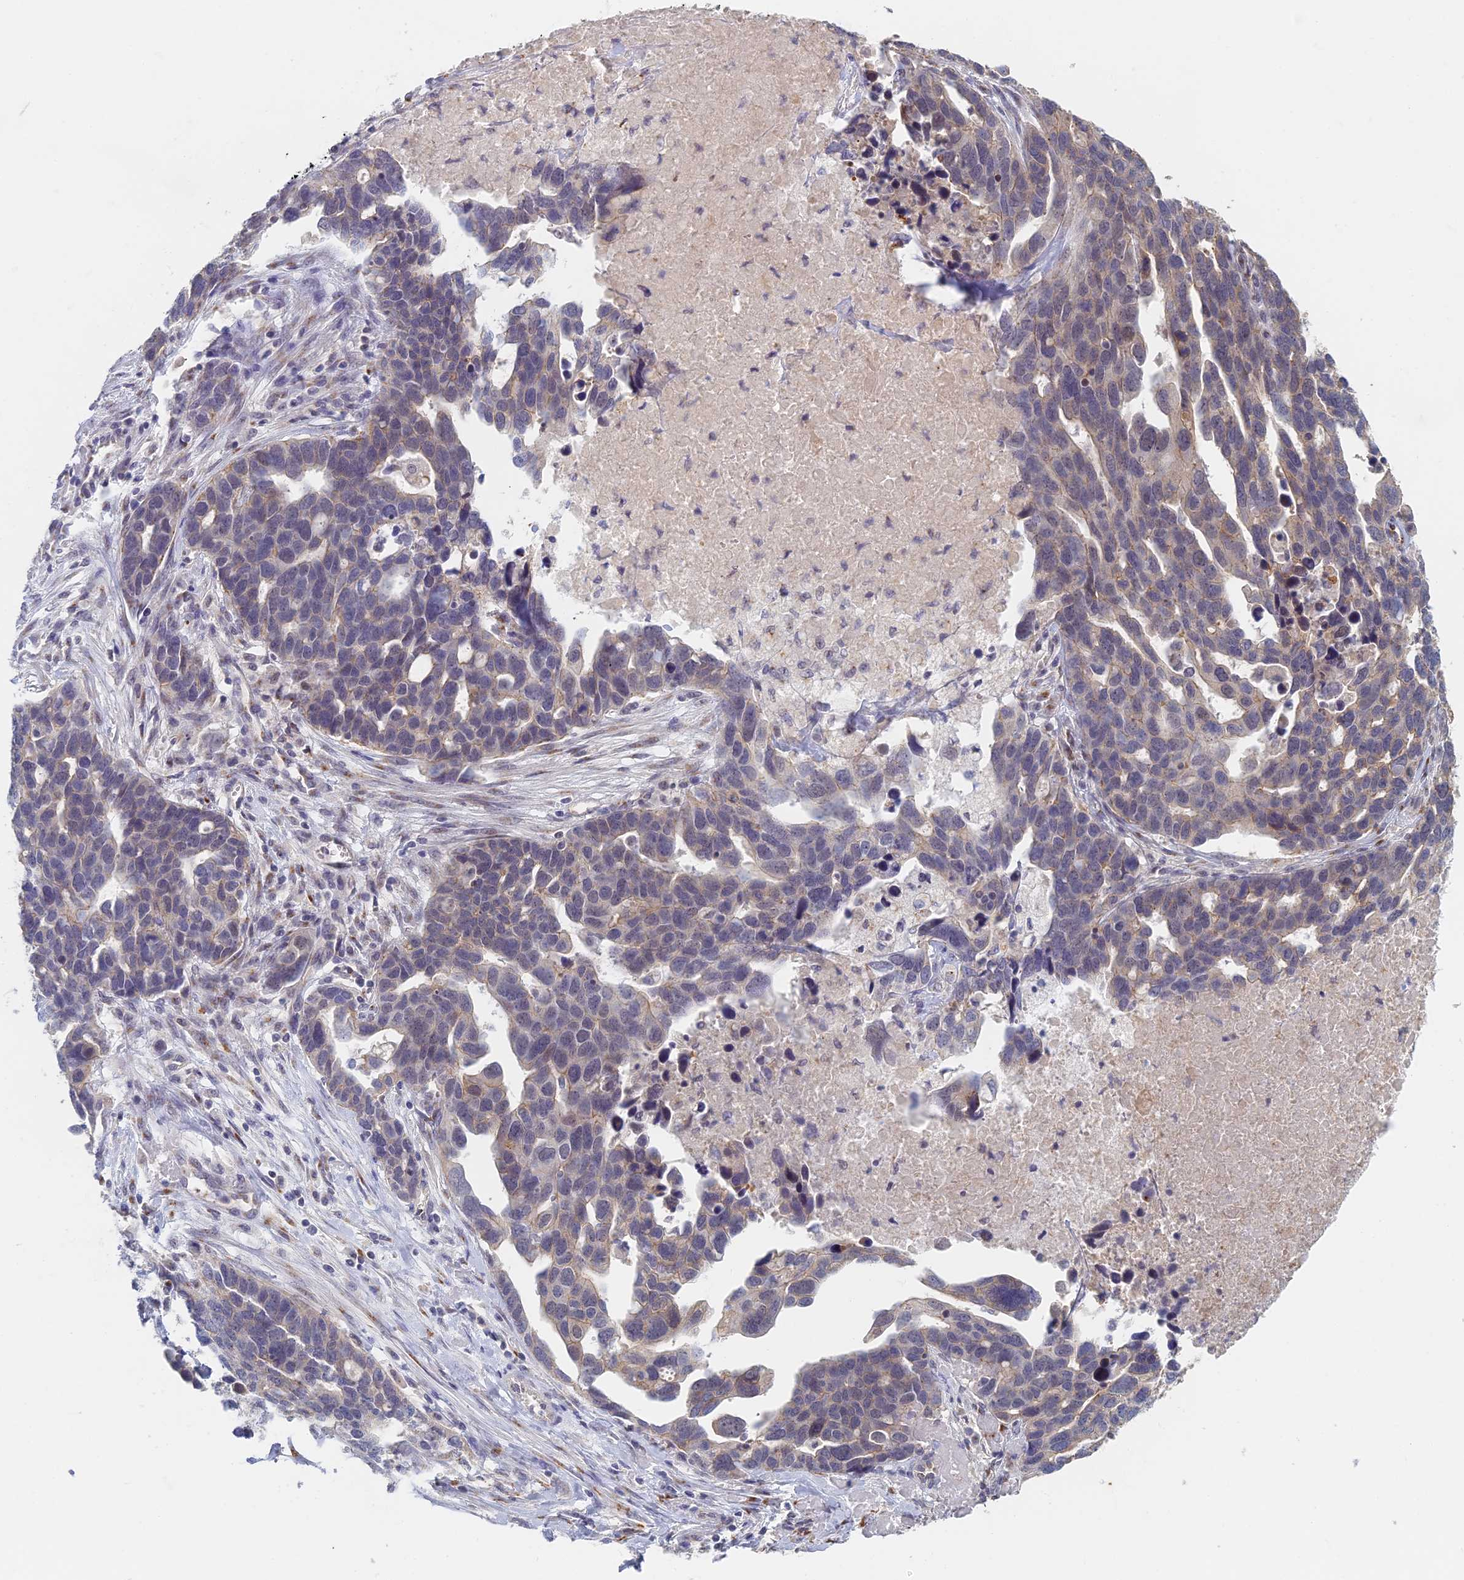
{"staining": {"intensity": "negative", "quantity": "none", "location": "none"}, "tissue": "ovarian cancer", "cell_type": "Tumor cells", "image_type": "cancer", "snomed": [{"axis": "morphology", "description": "Cystadenocarcinoma, serous, NOS"}, {"axis": "topography", "description": "Ovary"}], "caption": "Tumor cells show no significant positivity in serous cystadenocarcinoma (ovarian). (Immunohistochemistry, brightfield microscopy, high magnification).", "gene": "GPATCH1", "patient": {"sex": "female", "age": 54}}